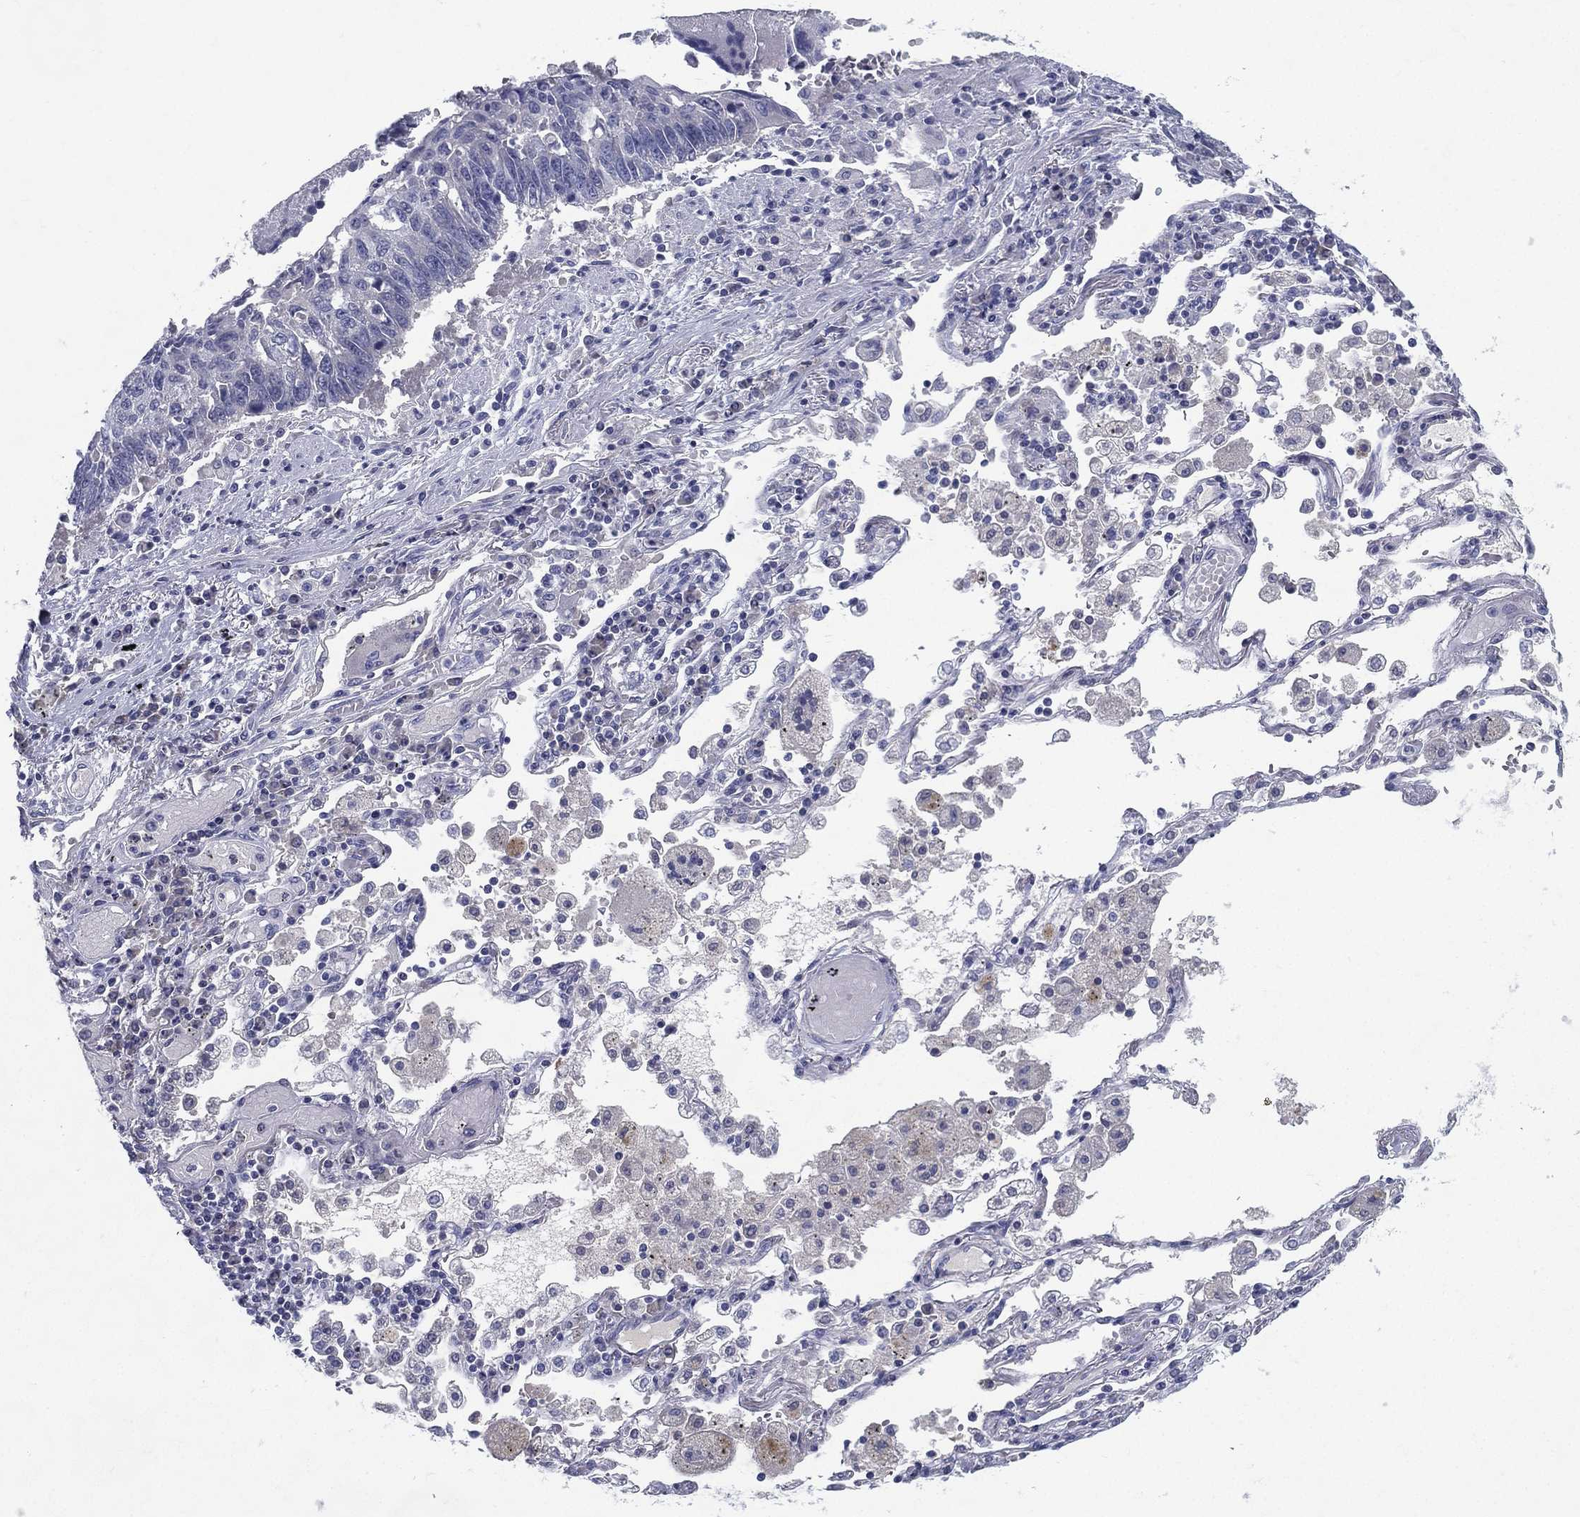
{"staining": {"intensity": "negative", "quantity": "none", "location": "none"}, "tissue": "lung cancer", "cell_type": "Tumor cells", "image_type": "cancer", "snomed": [{"axis": "morphology", "description": "Squamous cell carcinoma, NOS"}, {"axis": "topography", "description": "Lung"}], "caption": "Micrograph shows no protein staining in tumor cells of lung cancer tissue.", "gene": "RGS13", "patient": {"sex": "male", "age": 73}}